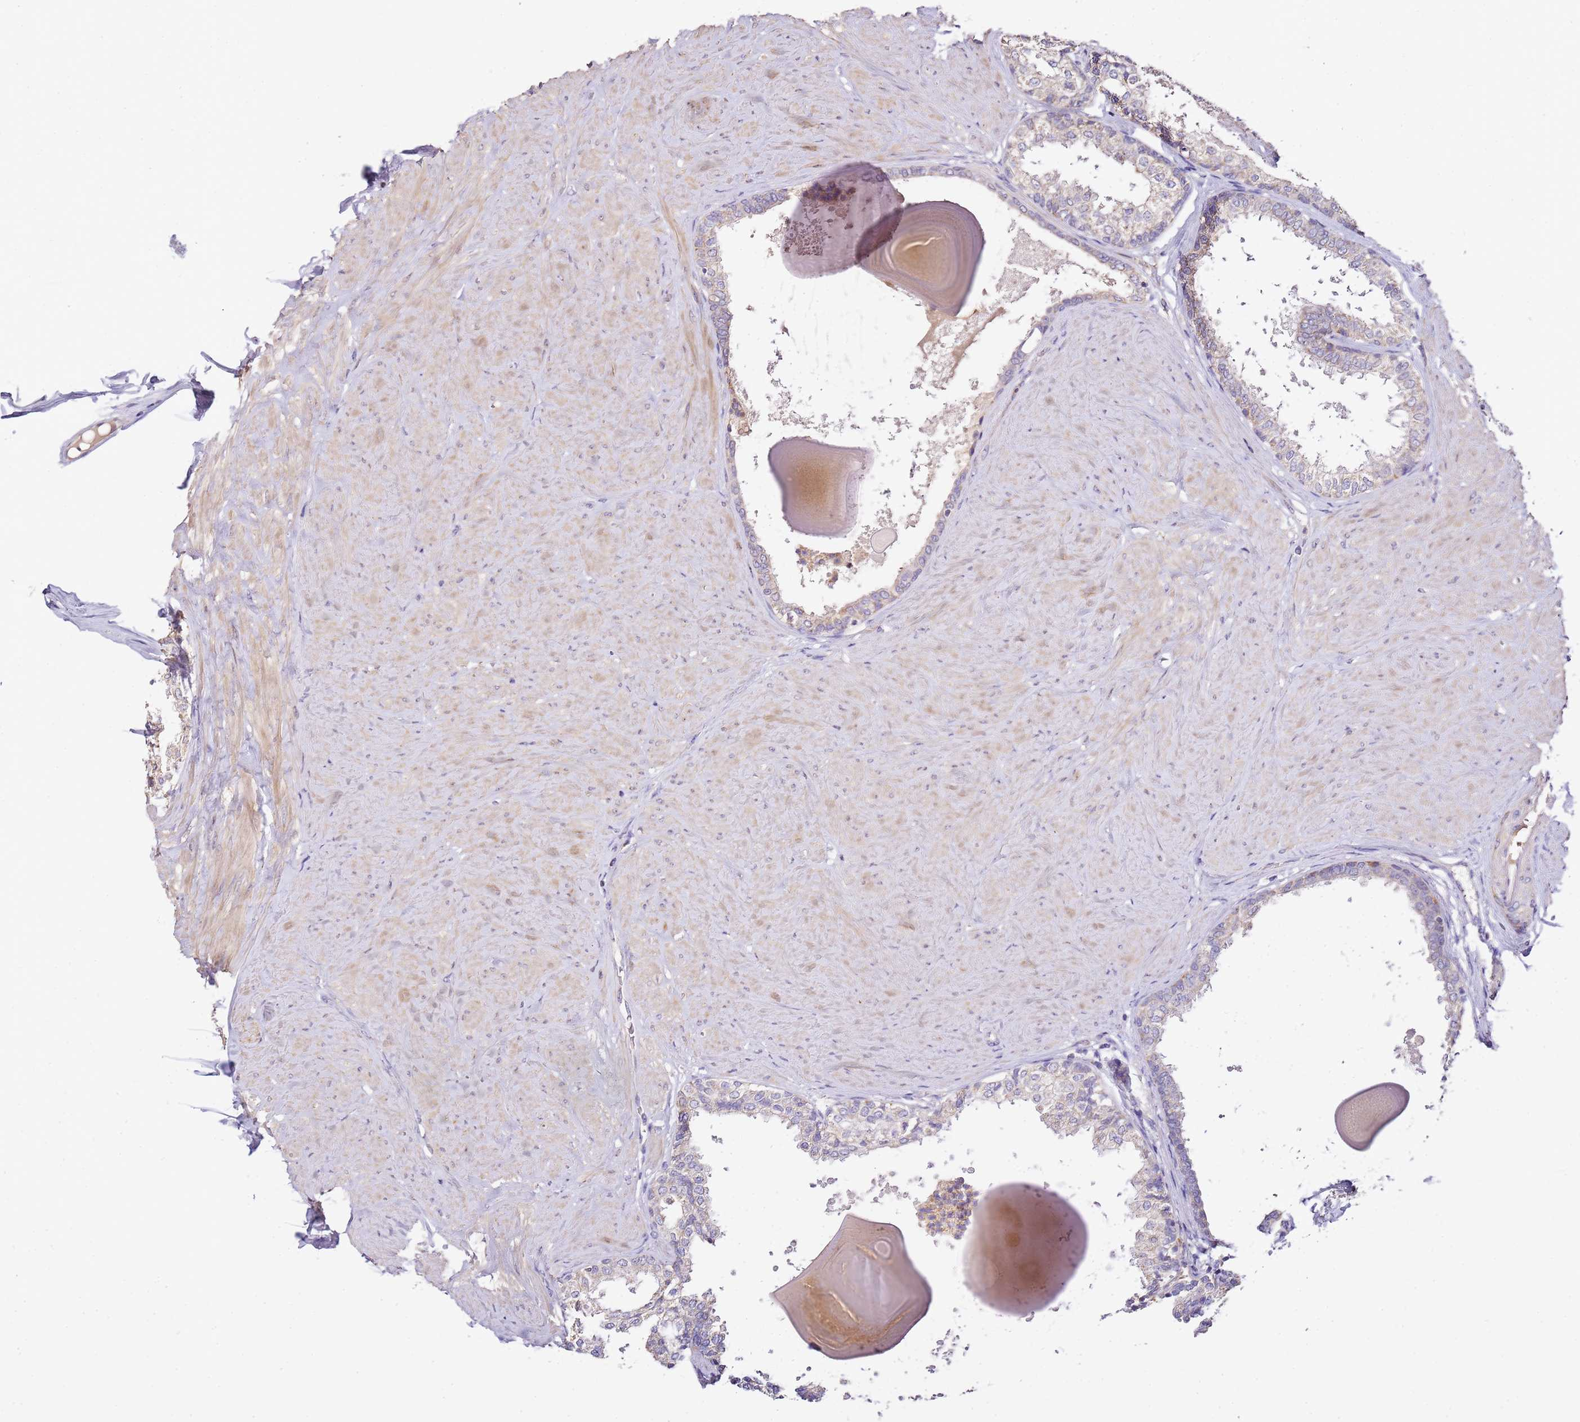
{"staining": {"intensity": "weak", "quantity": "25%-75%", "location": "cytoplasmic/membranous"}, "tissue": "prostate", "cell_type": "Glandular cells", "image_type": "normal", "snomed": [{"axis": "morphology", "description": "Normal tissue, NOS"}, {"axis": "topography", "description": "Prostate"}], "caption": "IHC image of normal prostate: prostate stained using immunohistochemistry reveals low levels of weak protein expression localized specifically in the cytoplasmic/membranous of glandular cells, appearing as a cytoplasmic/membranous brown color.", "gene": "OR2B11", "patient": {"sex": "male", "age": 48}}